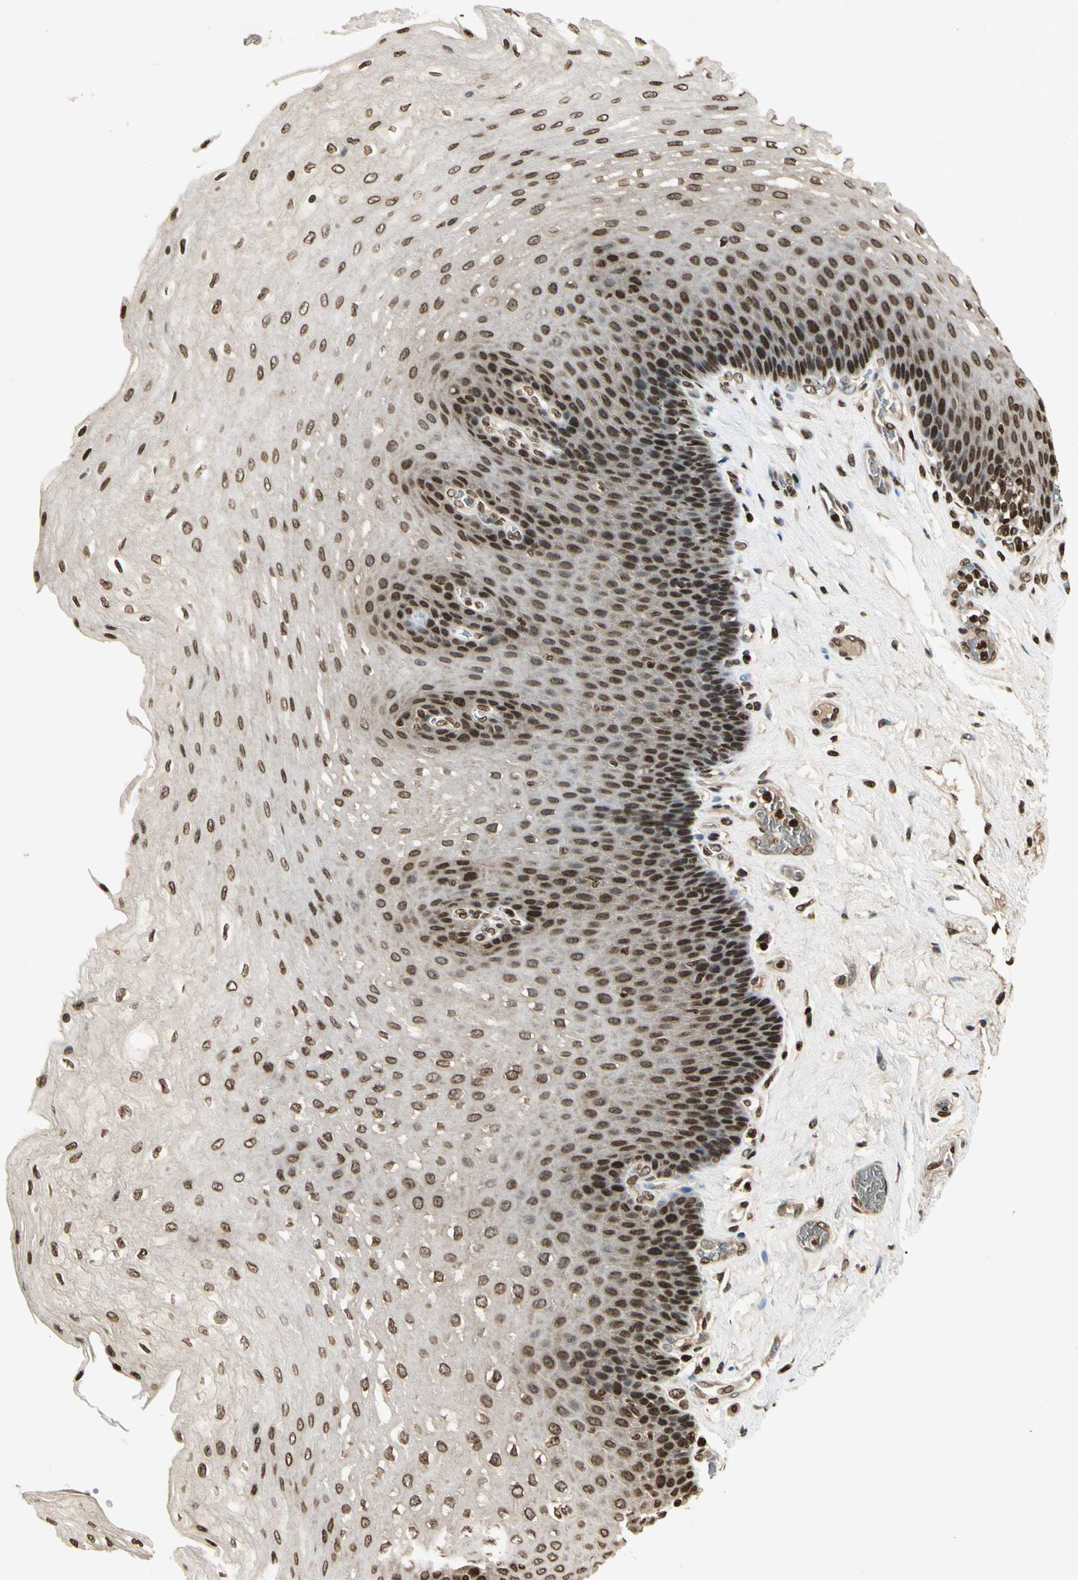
{"staining": {"intensity": "strong", "quantity": ">75%", "location": "cytoplasmic/membranous,nuclear"}, "tissue": "esophagus", "cell_type": "Squamous epithelial cells", "image_type": "normal", "snomed": [{"axis": "morphology", "description": "Normal tissue, NOS"}, {"axis": "topography", "description": "Esophagus"}], "caption": "Immunohistochemical staining of benign esophagus displays strong cytoplasmic/membranous,nuclear protein expression in about >75% of squamous epithelial cells.", "gene": "RORA", "patient": {"sex": "female", "age": 72}}